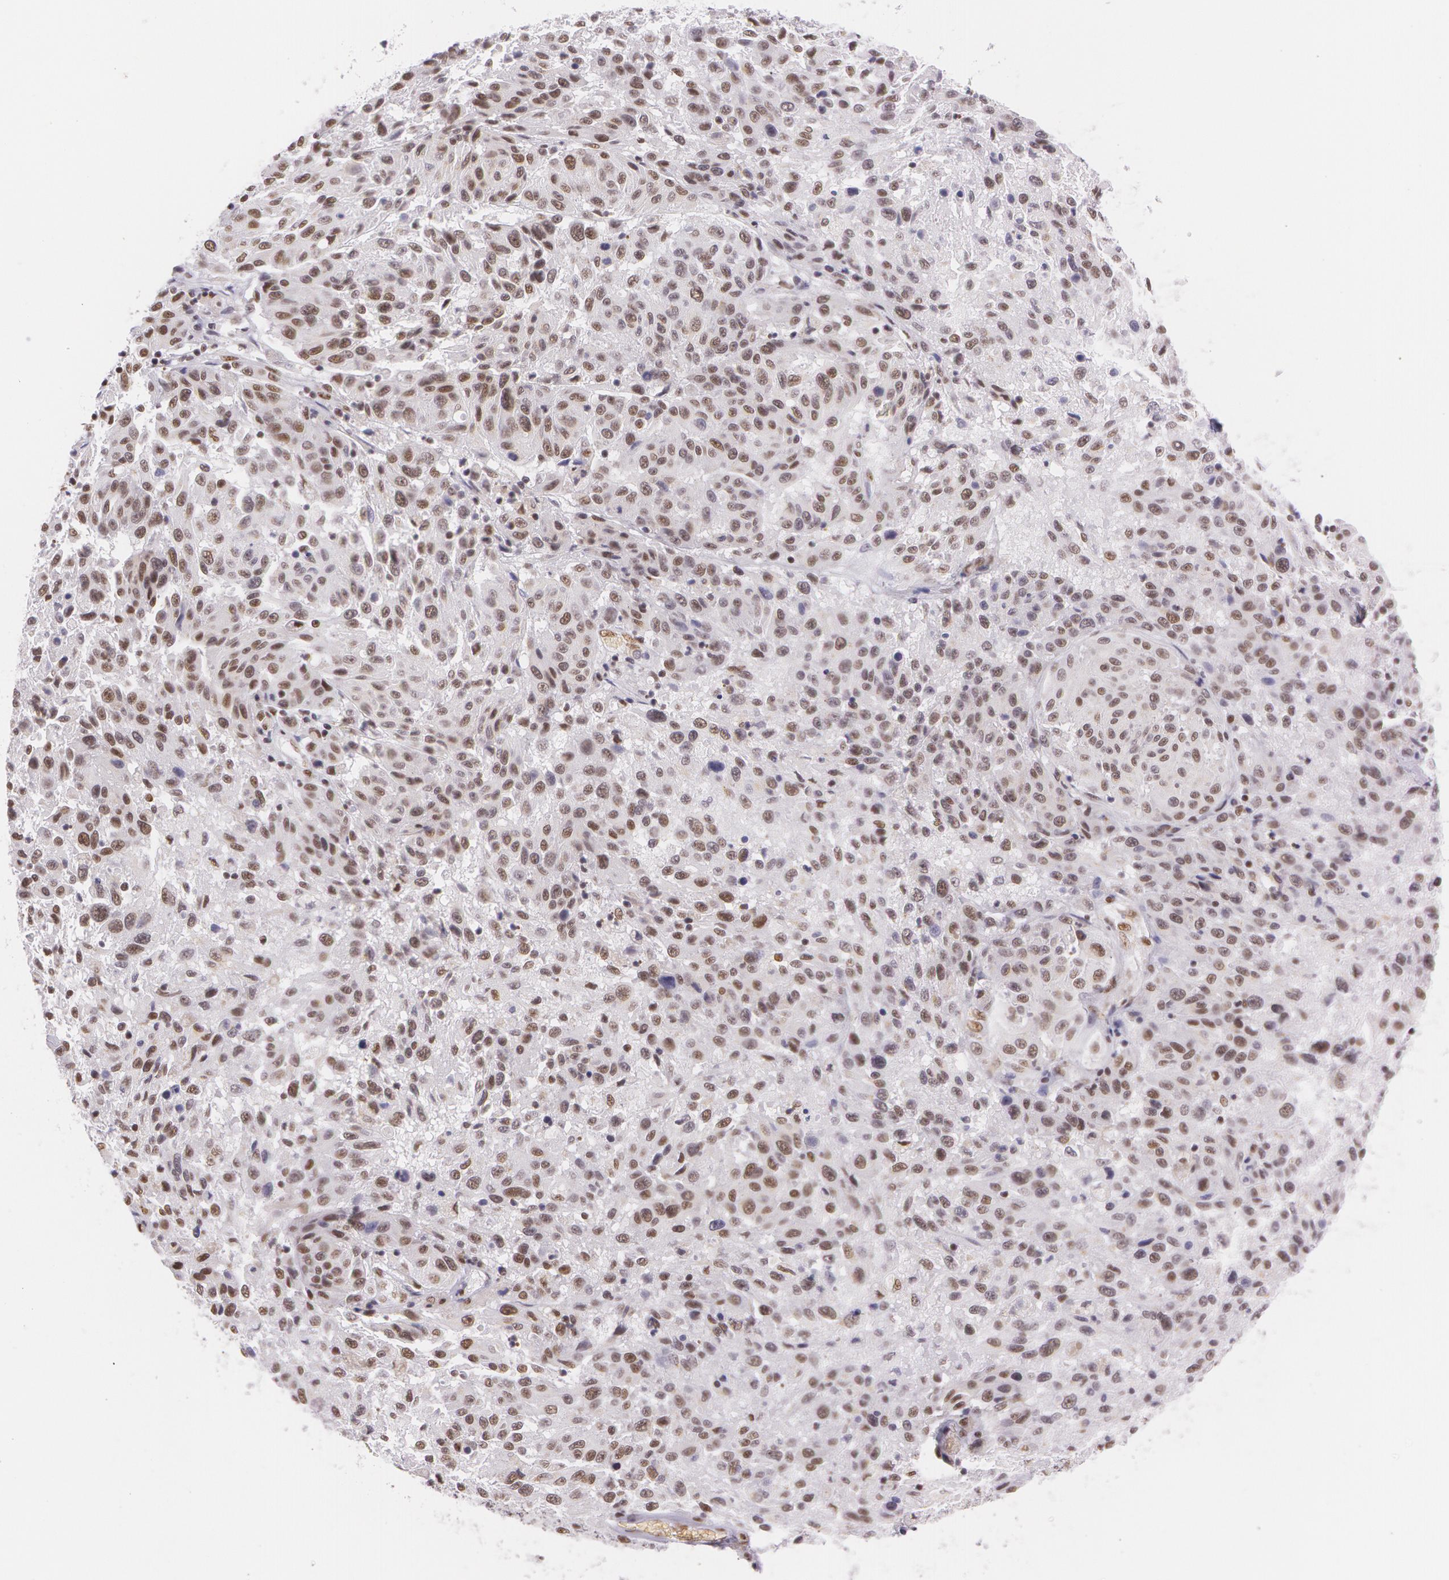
{"staining": {"intensity": "moderate", "quantity": "25%-75%", "location": "nuclear"}, "tissue": "melanoma", "cell_type": "Tumor cells", "image_type": "cancer", "snomed": [{"axis": "morphology", "description": "Malignant melanoma, NOS"}, {"axis": "topography", "description": "Skin"}], "caption": "An image showing moderate nuclear positivity in about 25%-75% of tumor cells in melanoma, as visualized by brown immunohistochemical staining.", "gene": "NBN", "patient": {"sex": "female", "age": 77}}